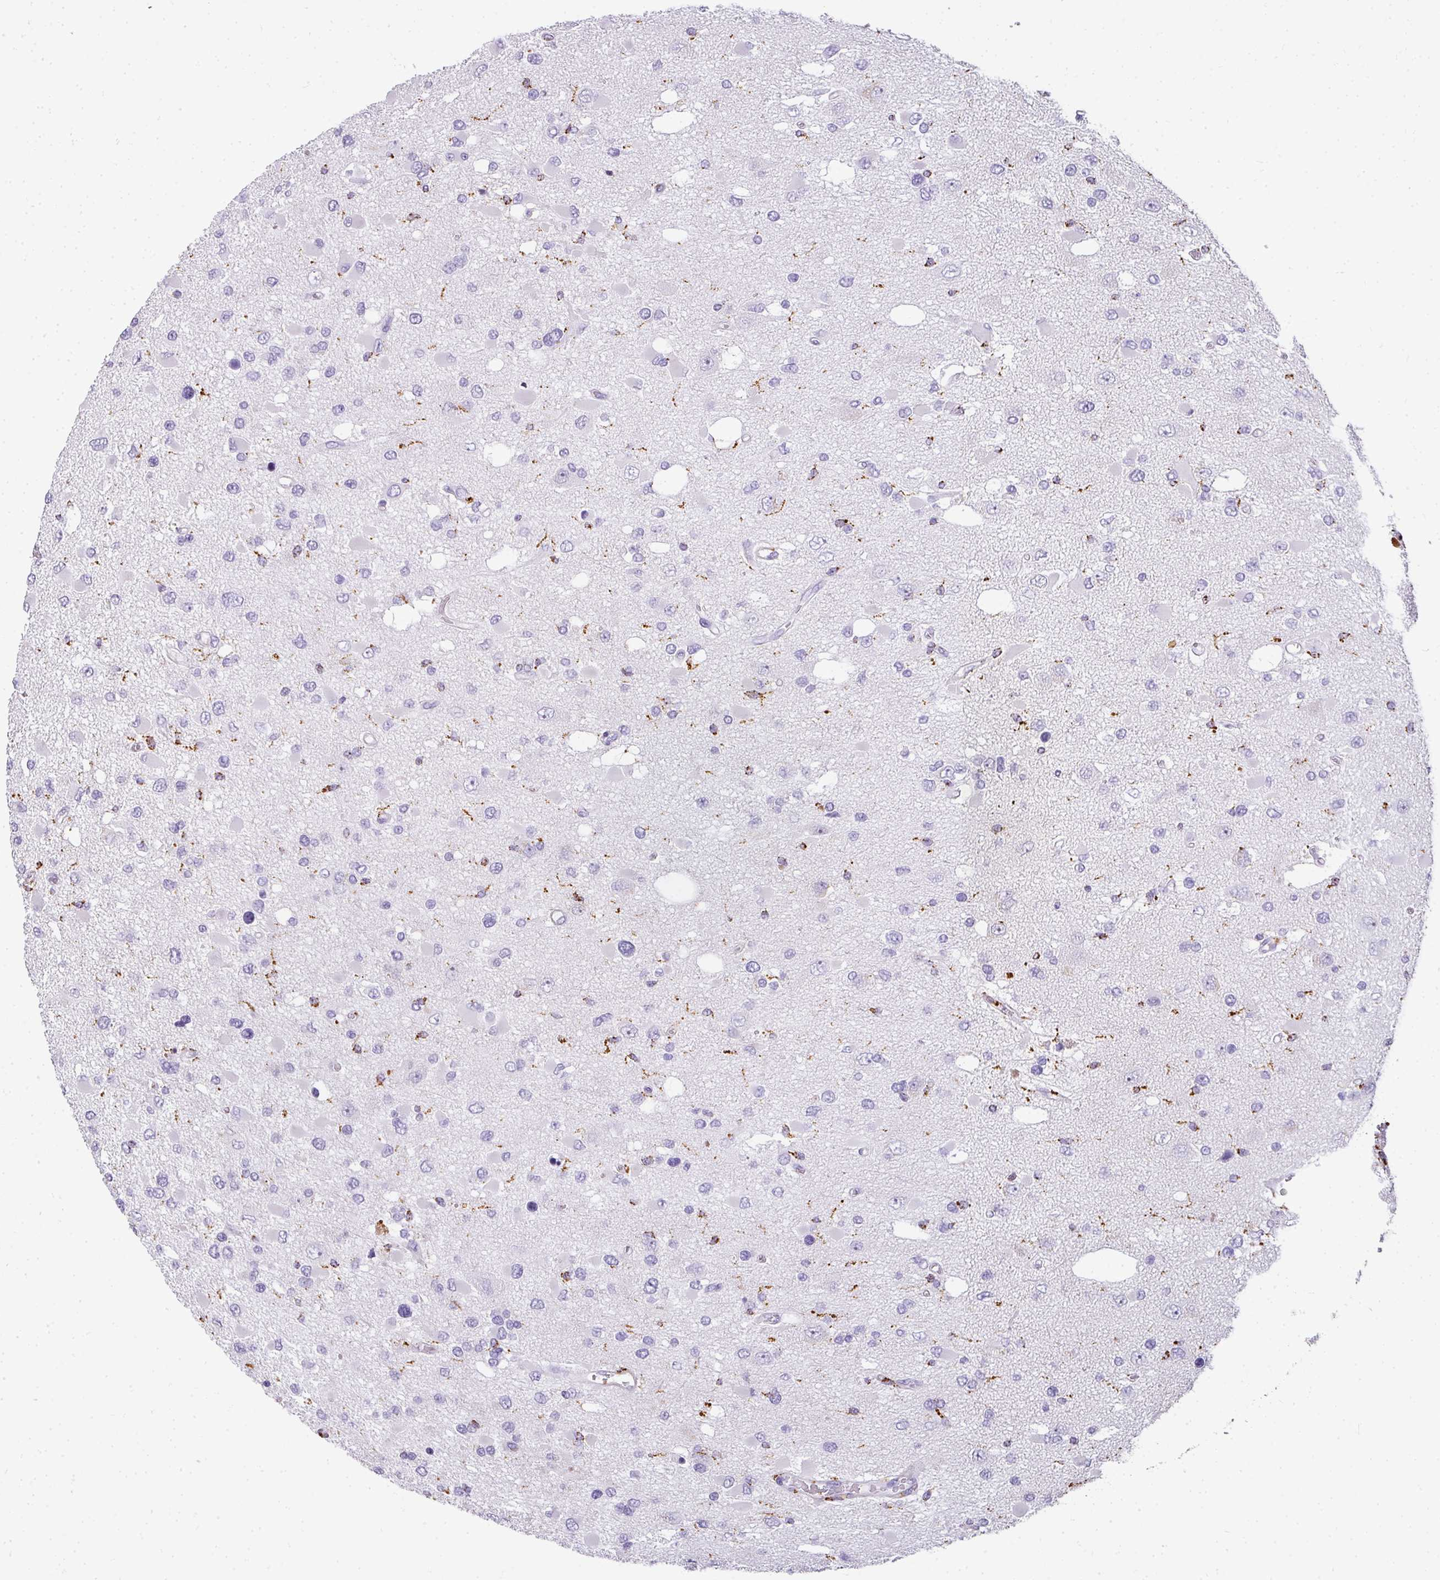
{"staining": {"intensity": "negative", "quantity": "none", "location": "none"}, "tissue": "glioma", "cell_type": "Tumor cells", "image_type": "cancer", "snomed": [{"axis": "morphology", "description": "Glioma, malignant, High grade"}, {"axis": "topography", "description": "Brain"}], "caption": "The histopathology image exhibits no staining of tumor cells in malignant glioma (high-grade).", "gene": "MMACHC", "patient": {"sex": "male", "age": 53}}